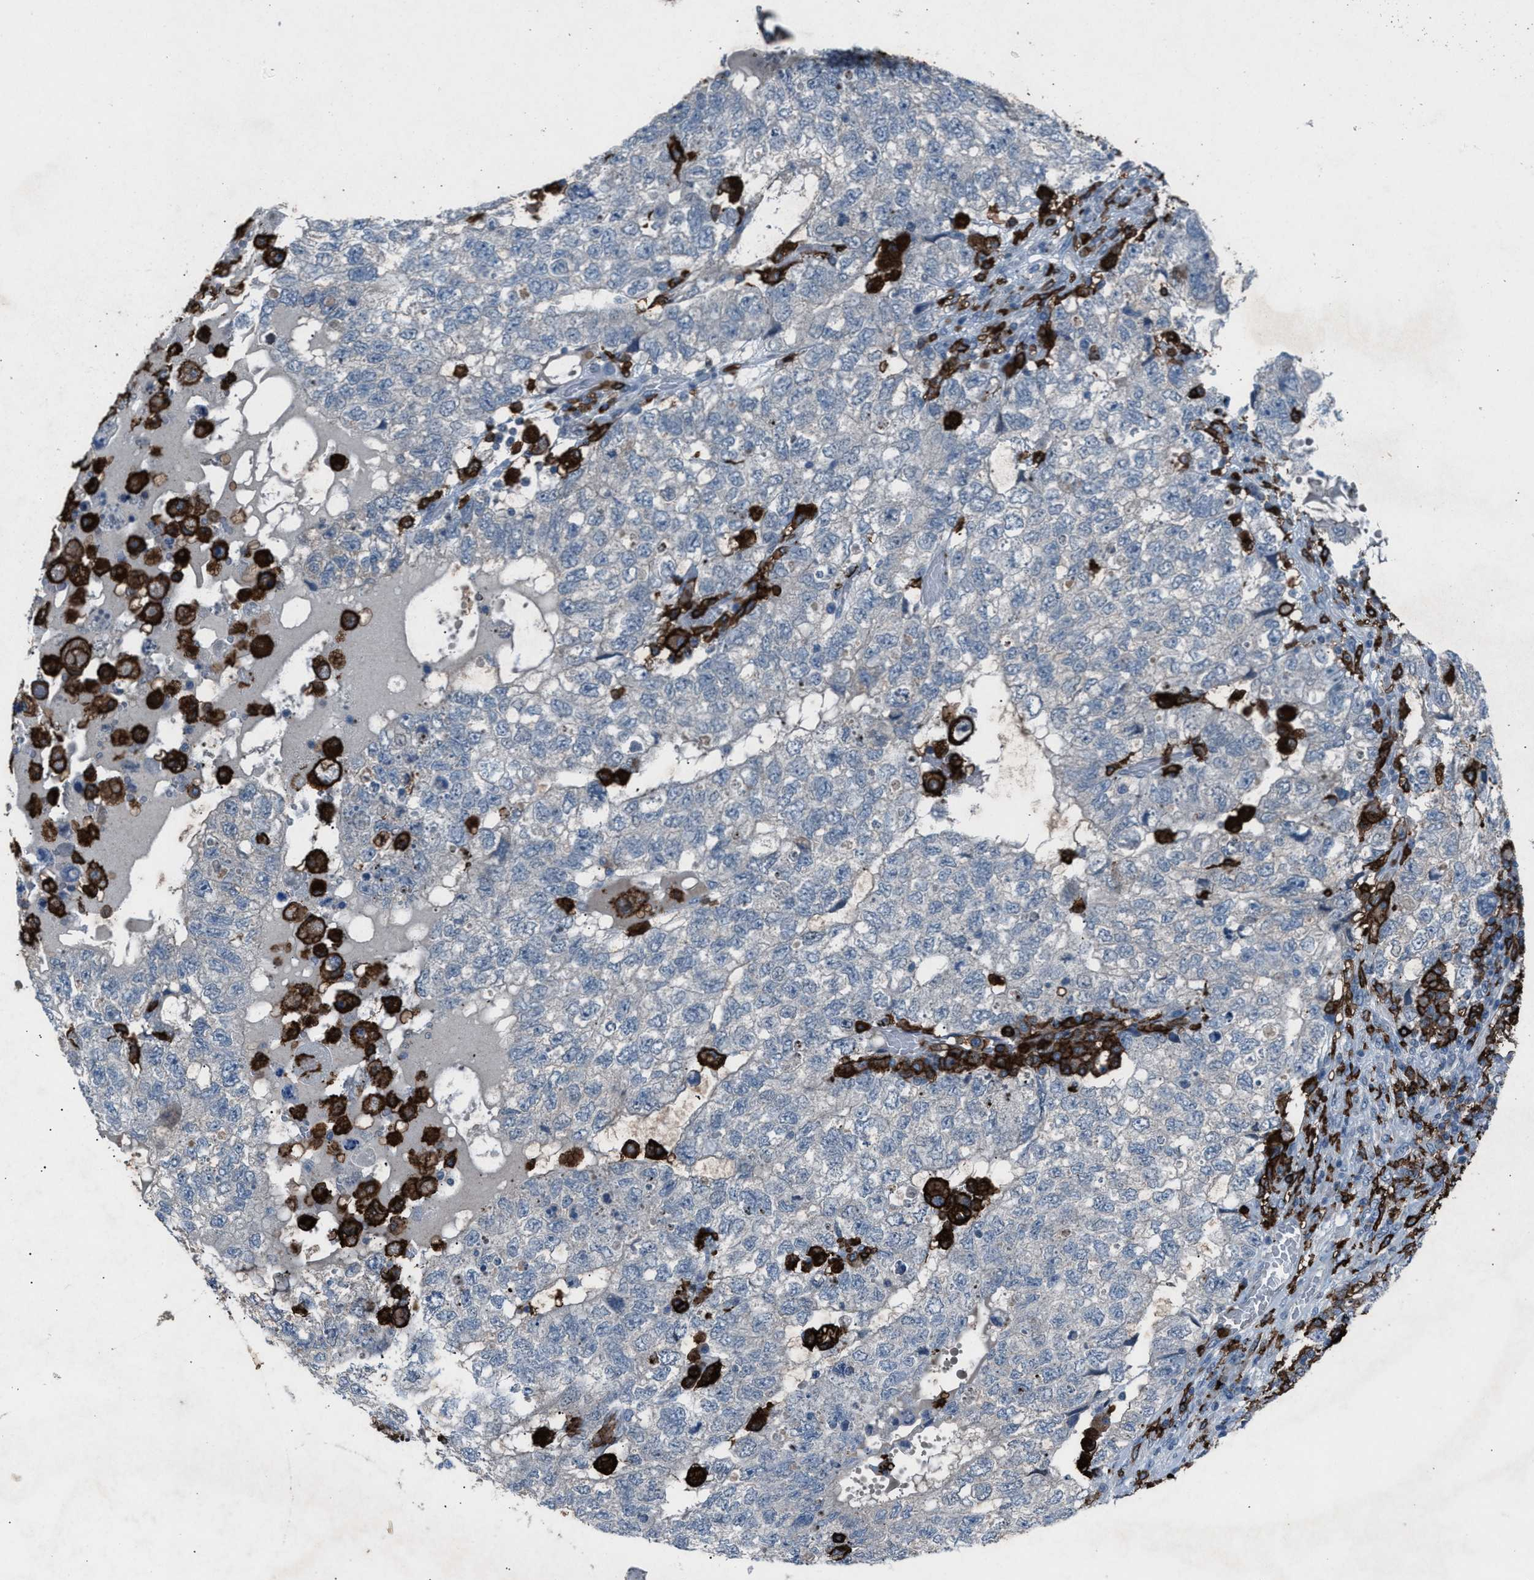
{"staining": {"intensity": "negative", "quantity": "none", "location": "none"}, "tissue": "testis cancer", "cell_type": "Tumor cells", "image_type": "cancer", "snomed": [{"axis": "morphology", "description": "Carcinoma, Embryonal, NOS"}, {"axis": "topography", "description": "Testis"}], "caption": "The image exhibits no staining of tumor cells in testis cancer.", "gene": "FCER1G", "patient": {"sex": "male", "age": 36}}